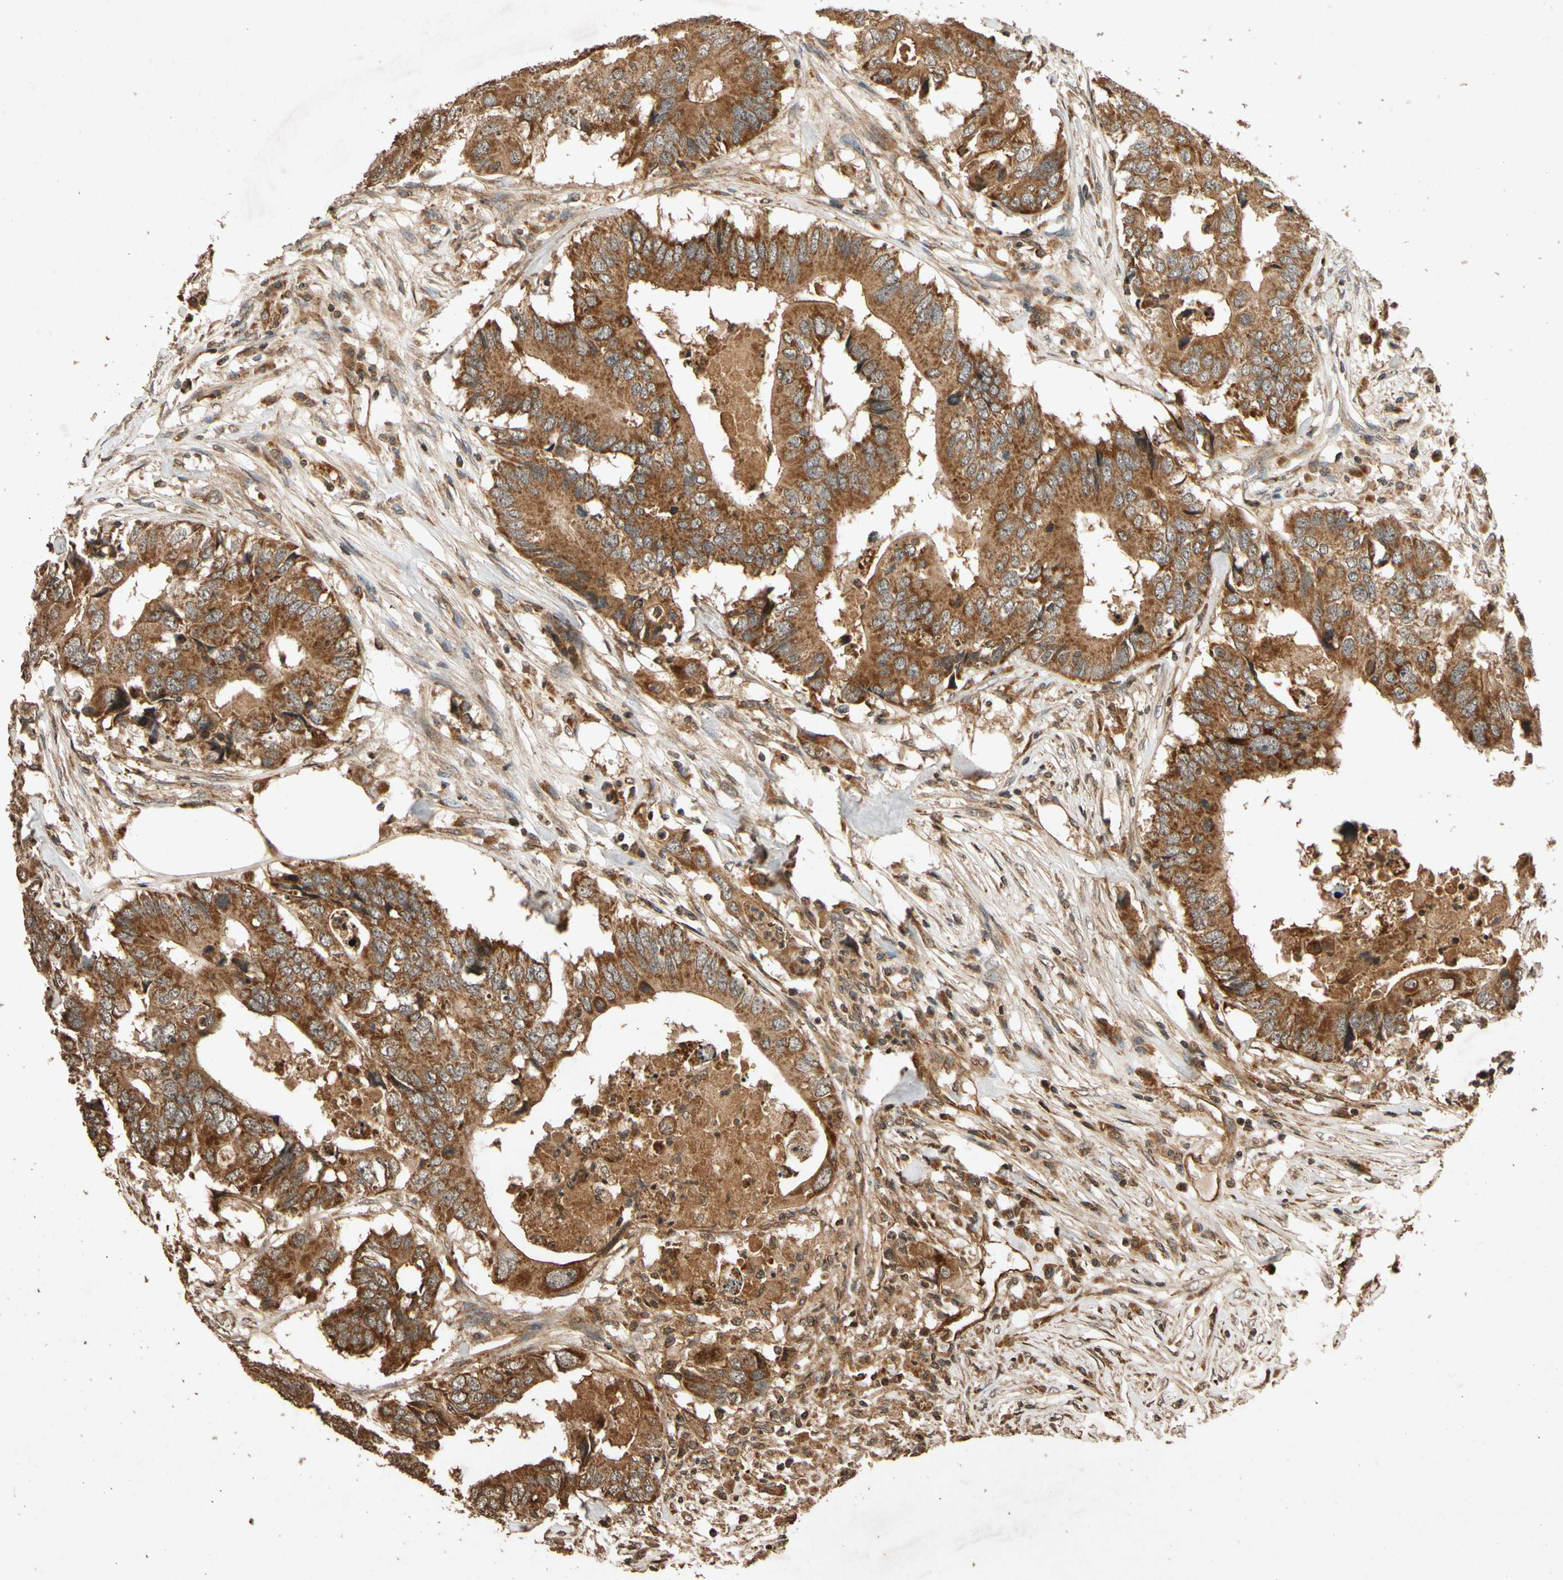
{"staining": {"intensity": "strong", "quantity": ">75%", "location": "cytoplasmic/membranous"}, "tissue": "colorectal cancer", "cell_type": "Tumor cells", "image_type": "cancer", "snomed": [{"axis": "morphology", "description": "Adenocarcinoma, NOS"}, {"axis": "topography", "description": "Colon"}], "caption": "Colorectal cancer stained with a protein marker shows strong staining in tumor cells.", "gene": "TXN2", "patient": {"sex": "male", "age": 71}}